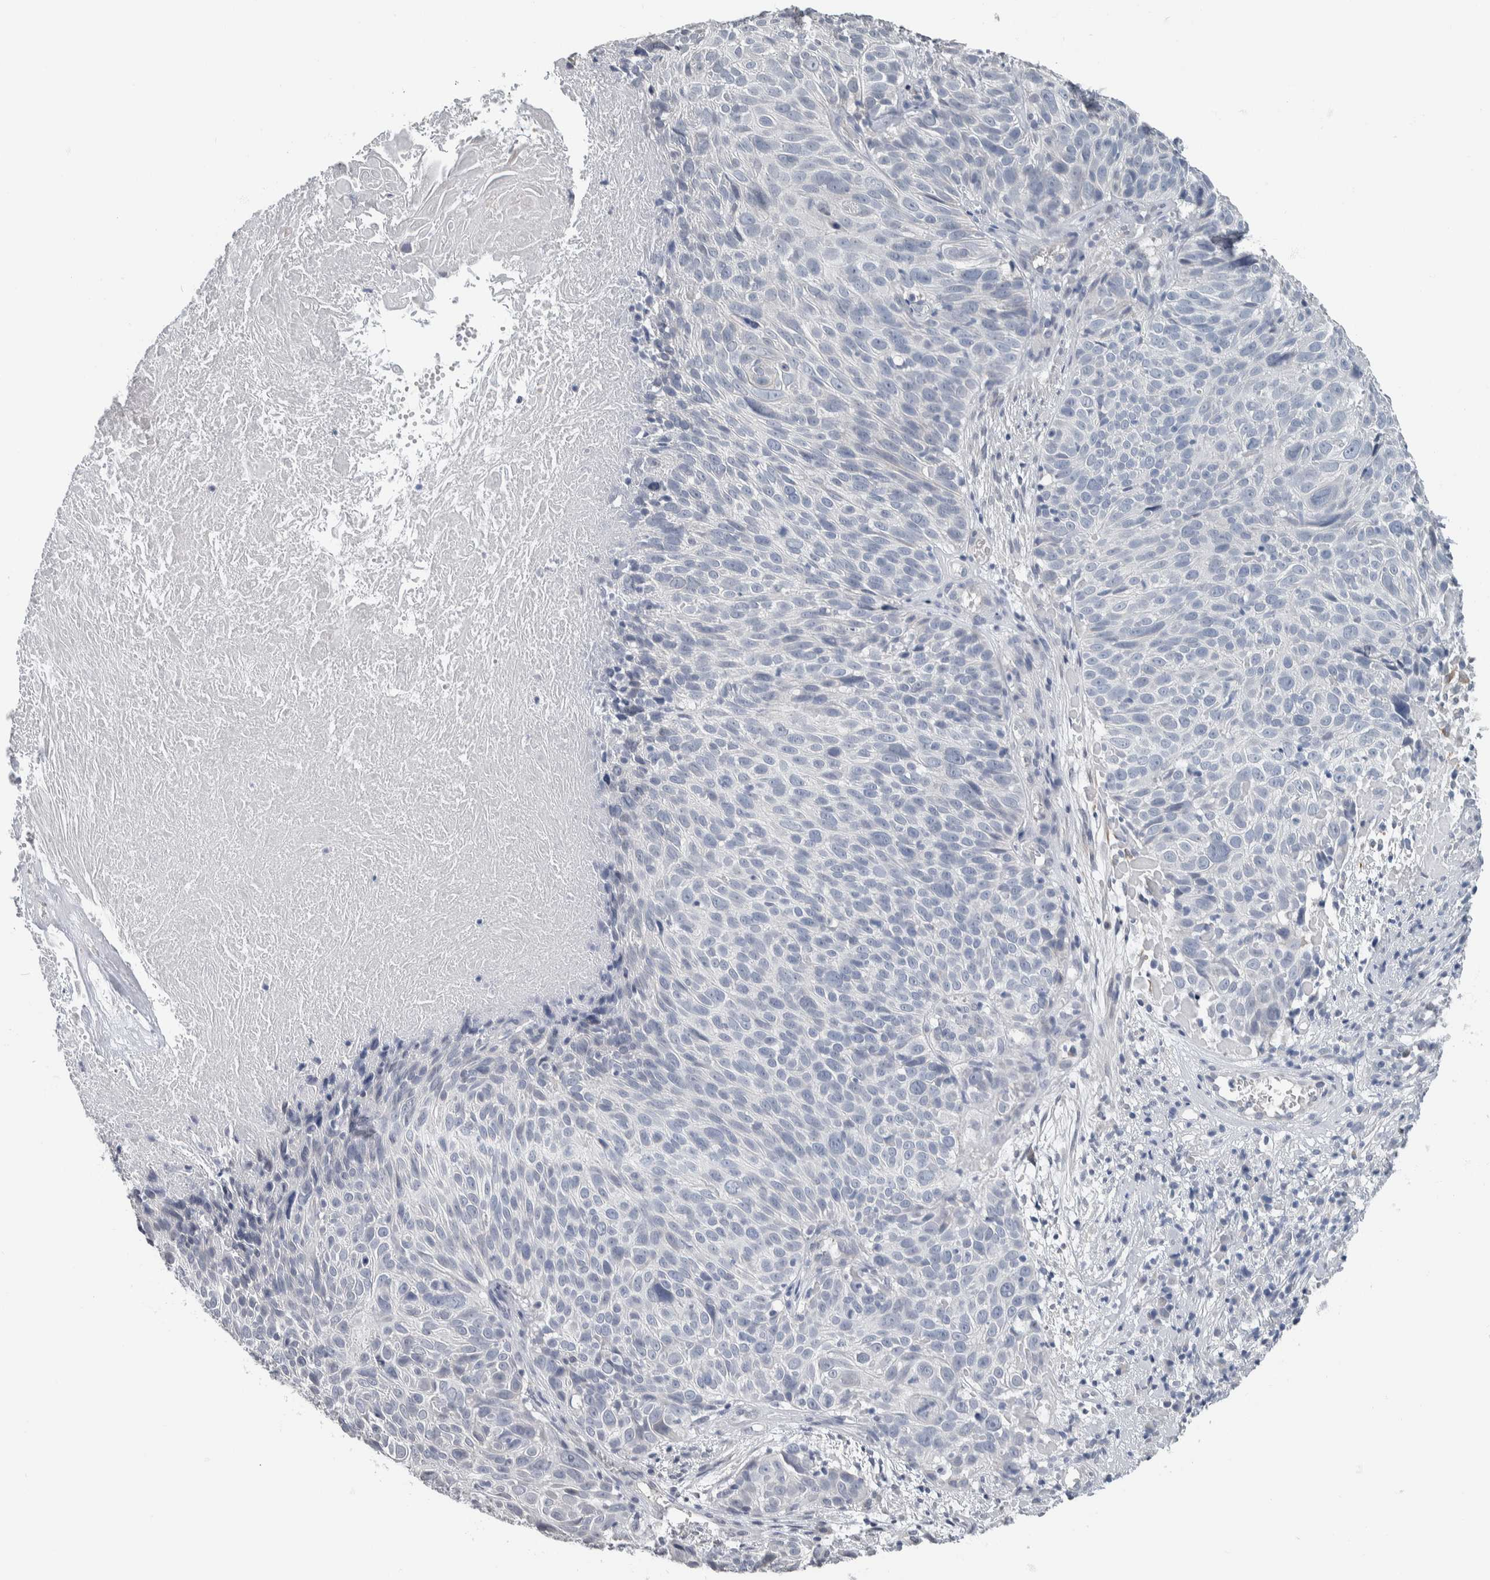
{"staining": {"intensity": "negative", "quantity": "none", "location": "none"}, "tissue": "cervical cancer", "cell_type": "Tumor cells", "image_type": "cancer", "snomed": [{"axis": "morphology", "description": "Squamous cell carcinoma, NOS"}, {"axis": "topography", "description": "Cervix"}], "caption": "The histopathology image demonstrates no staining of tumor cells in cervical squamous cell carcinoma.", "gene": "NEFM", "patient": {"sex": "female", "age": 74}}